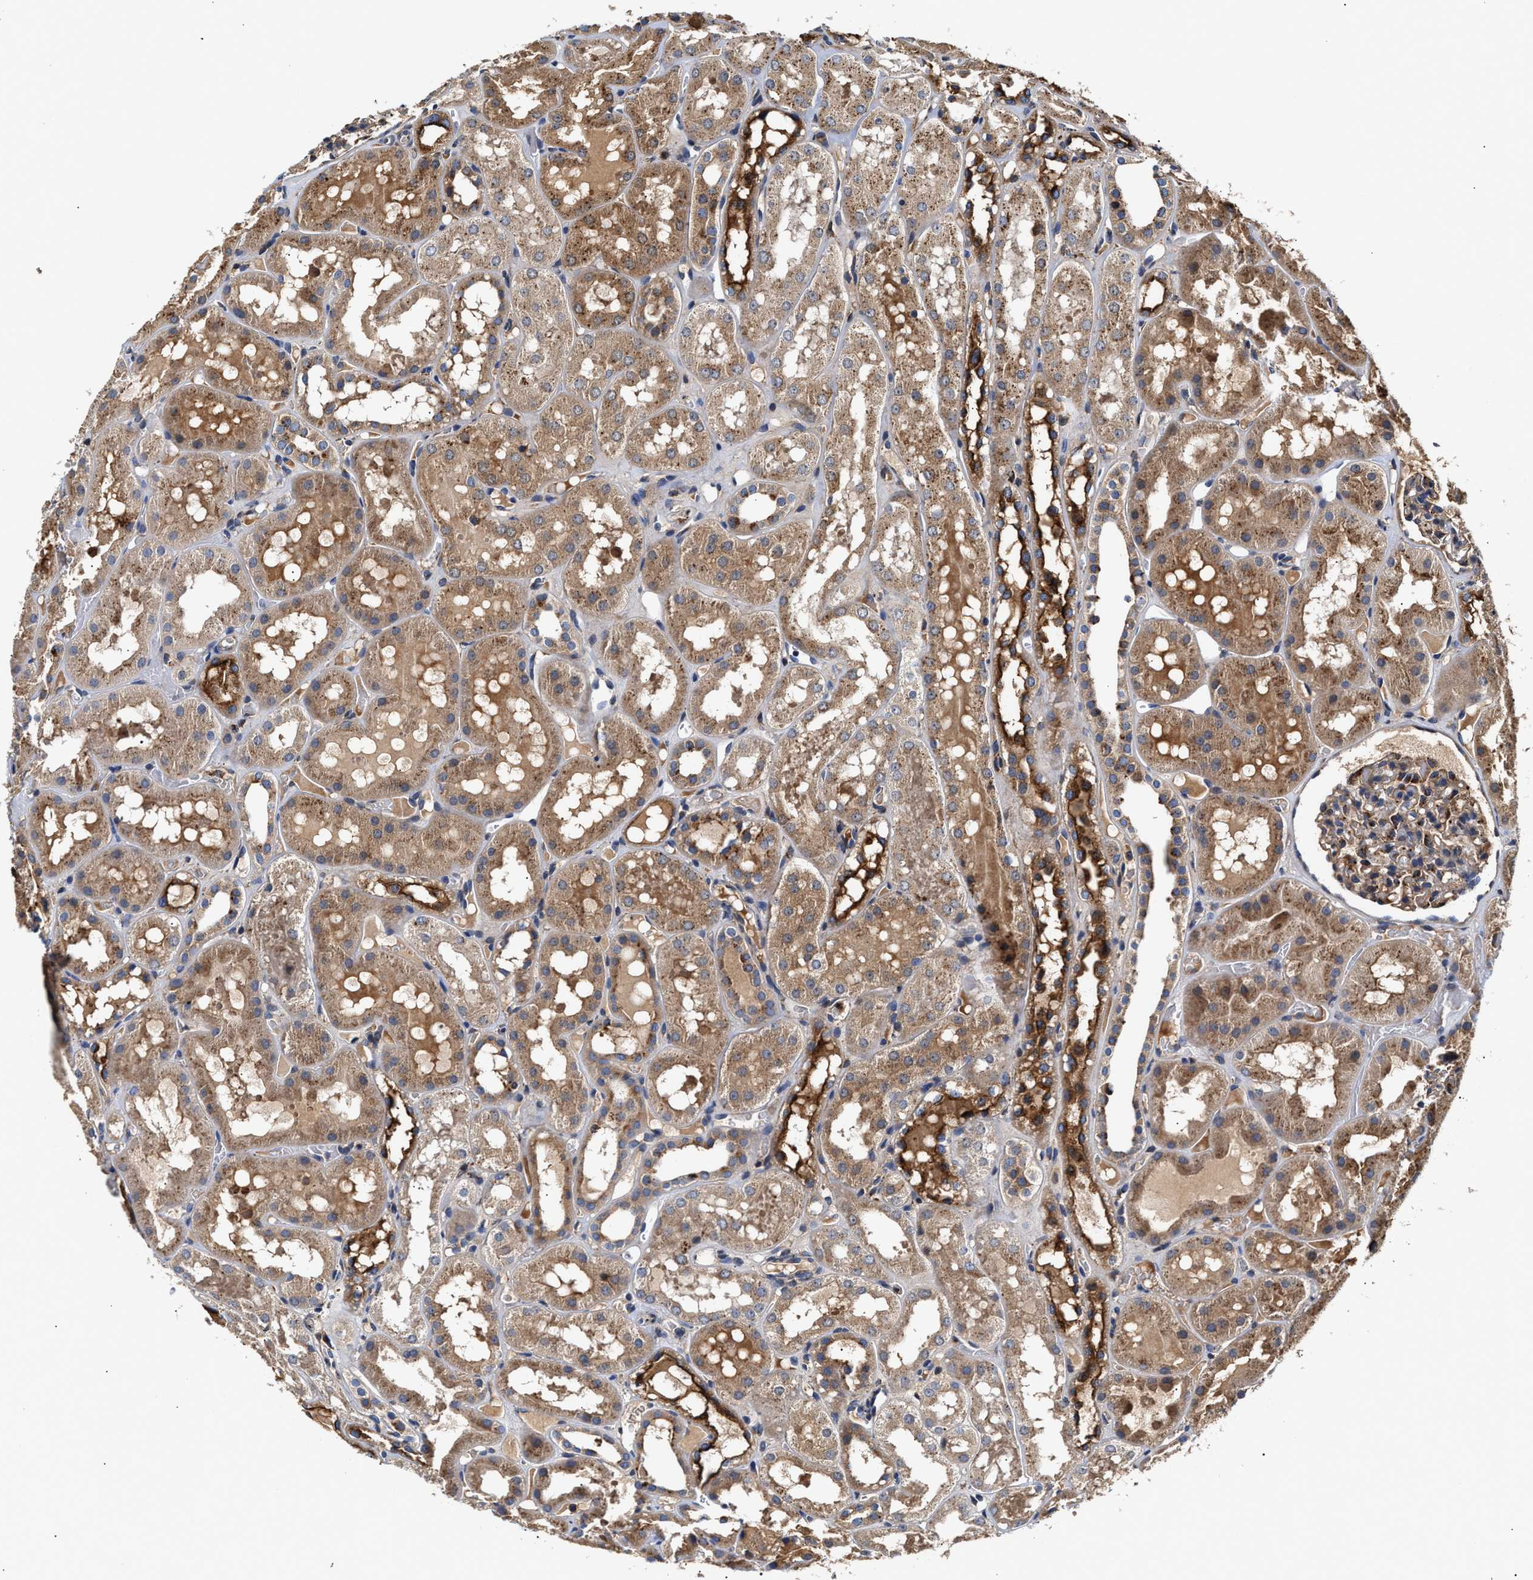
{"staining": {"intensity": "weak", "quantity": "25%-75%", "location": "cytoplasmic/membranous"}, "tissue": "kidney", "cell_type": "Cells in glomeruli", "image_type": "normal", "snomed": [{"axis": "morphology", "description": "Normal tissue, NOS"}, {"axis": "topography", "description": "Kidney"}, {"axis": "topography", "description": "Urinary bladder"}], "caption": "Protein analysis of unremarkable kidney reveals weak cytoplasmic/membranous expression in approximately 25%-75% of cells in glomeruli.", "gene": "CCDC146", "patient": {"sex": "male", "age": 16}}